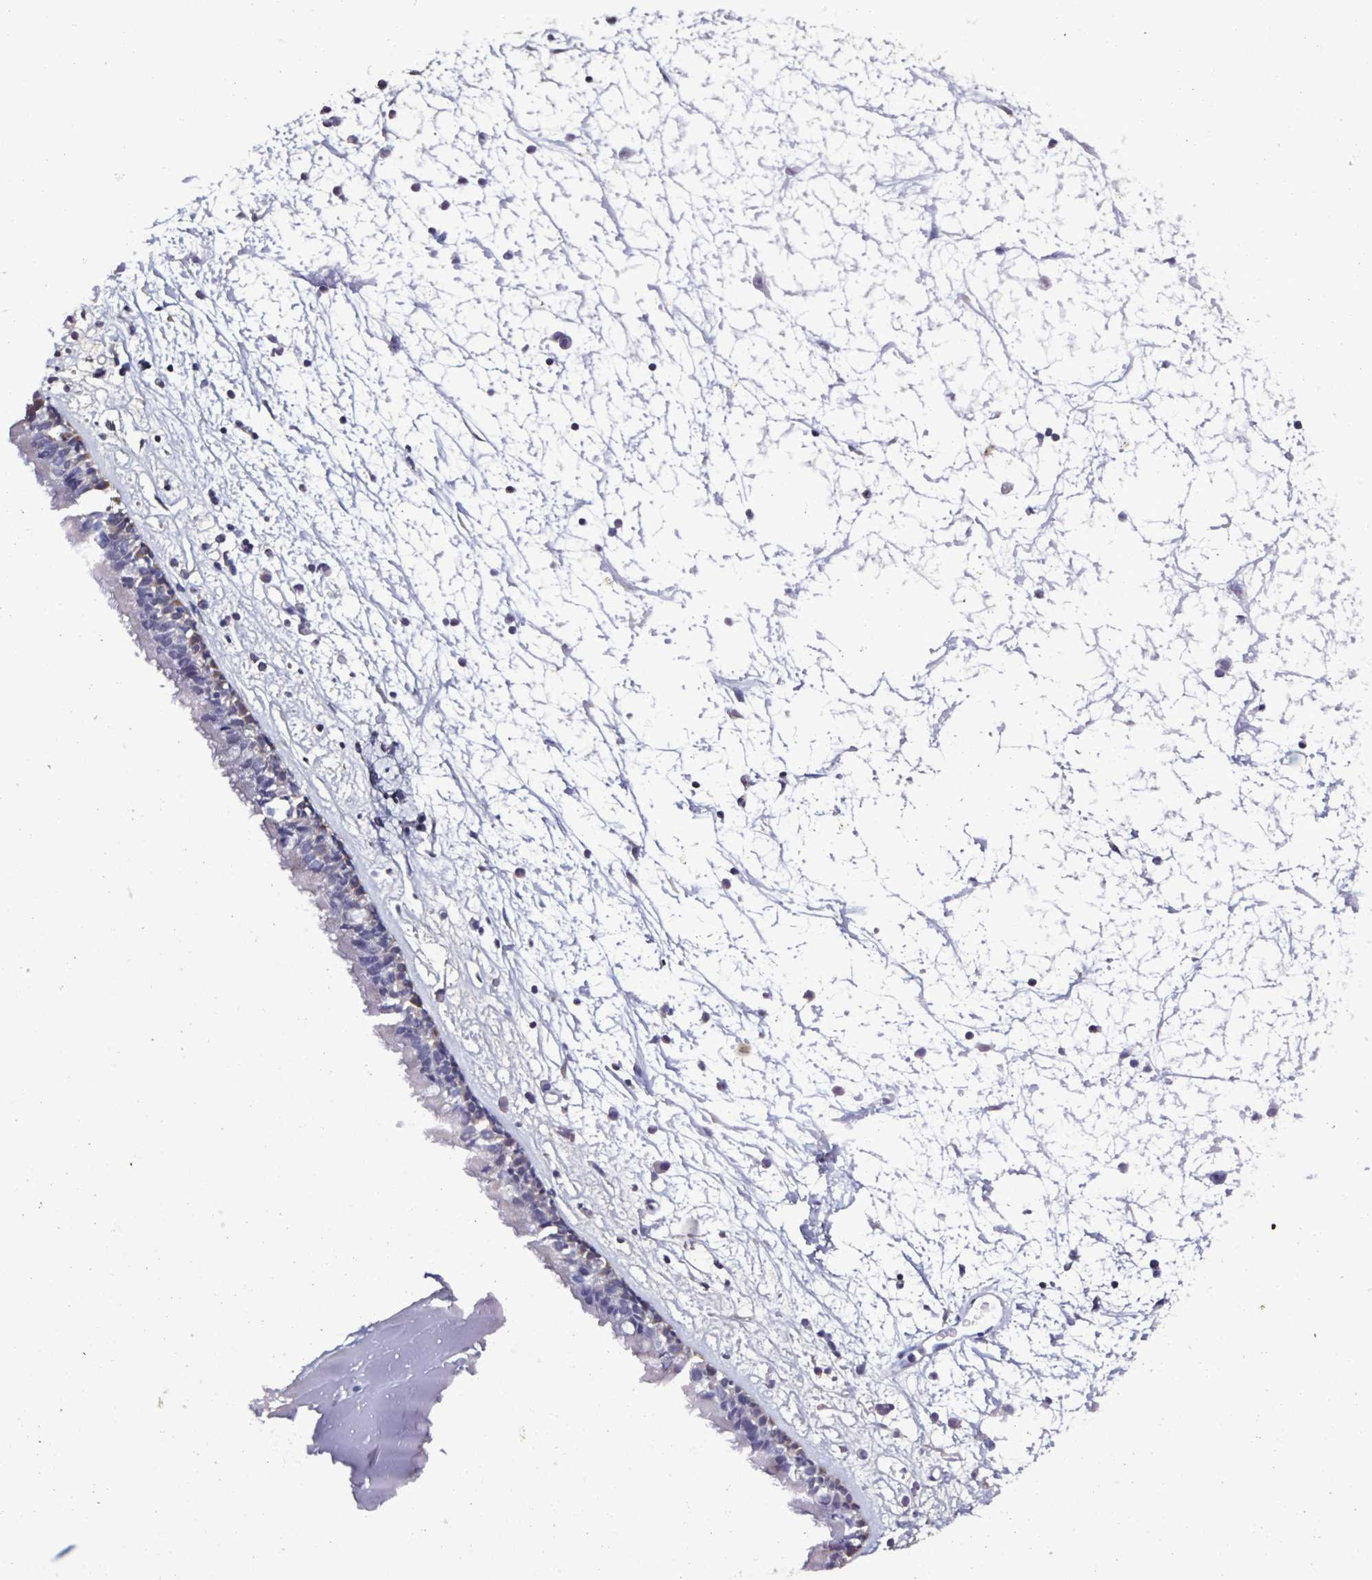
{"staining": {"intensity": "negative", "quantity": "none", "location": "none"}, "tissue": "nasopharynx", "cell_type": "Respiratory epithelial cells", "image_type": "normal", "snomed": [{"axis": "morphology", "description": "Normal tissue, NOS"}, {"axis": "topography", "description": "Nasopharynx"}], "caption": "This is an IHC photomicrograph of unremarkable nasopharynx. There is no expression in respiratory epithelial cells.", "gene": "PLA2G4E", "patient": {"sex": "male", "age": 24}}